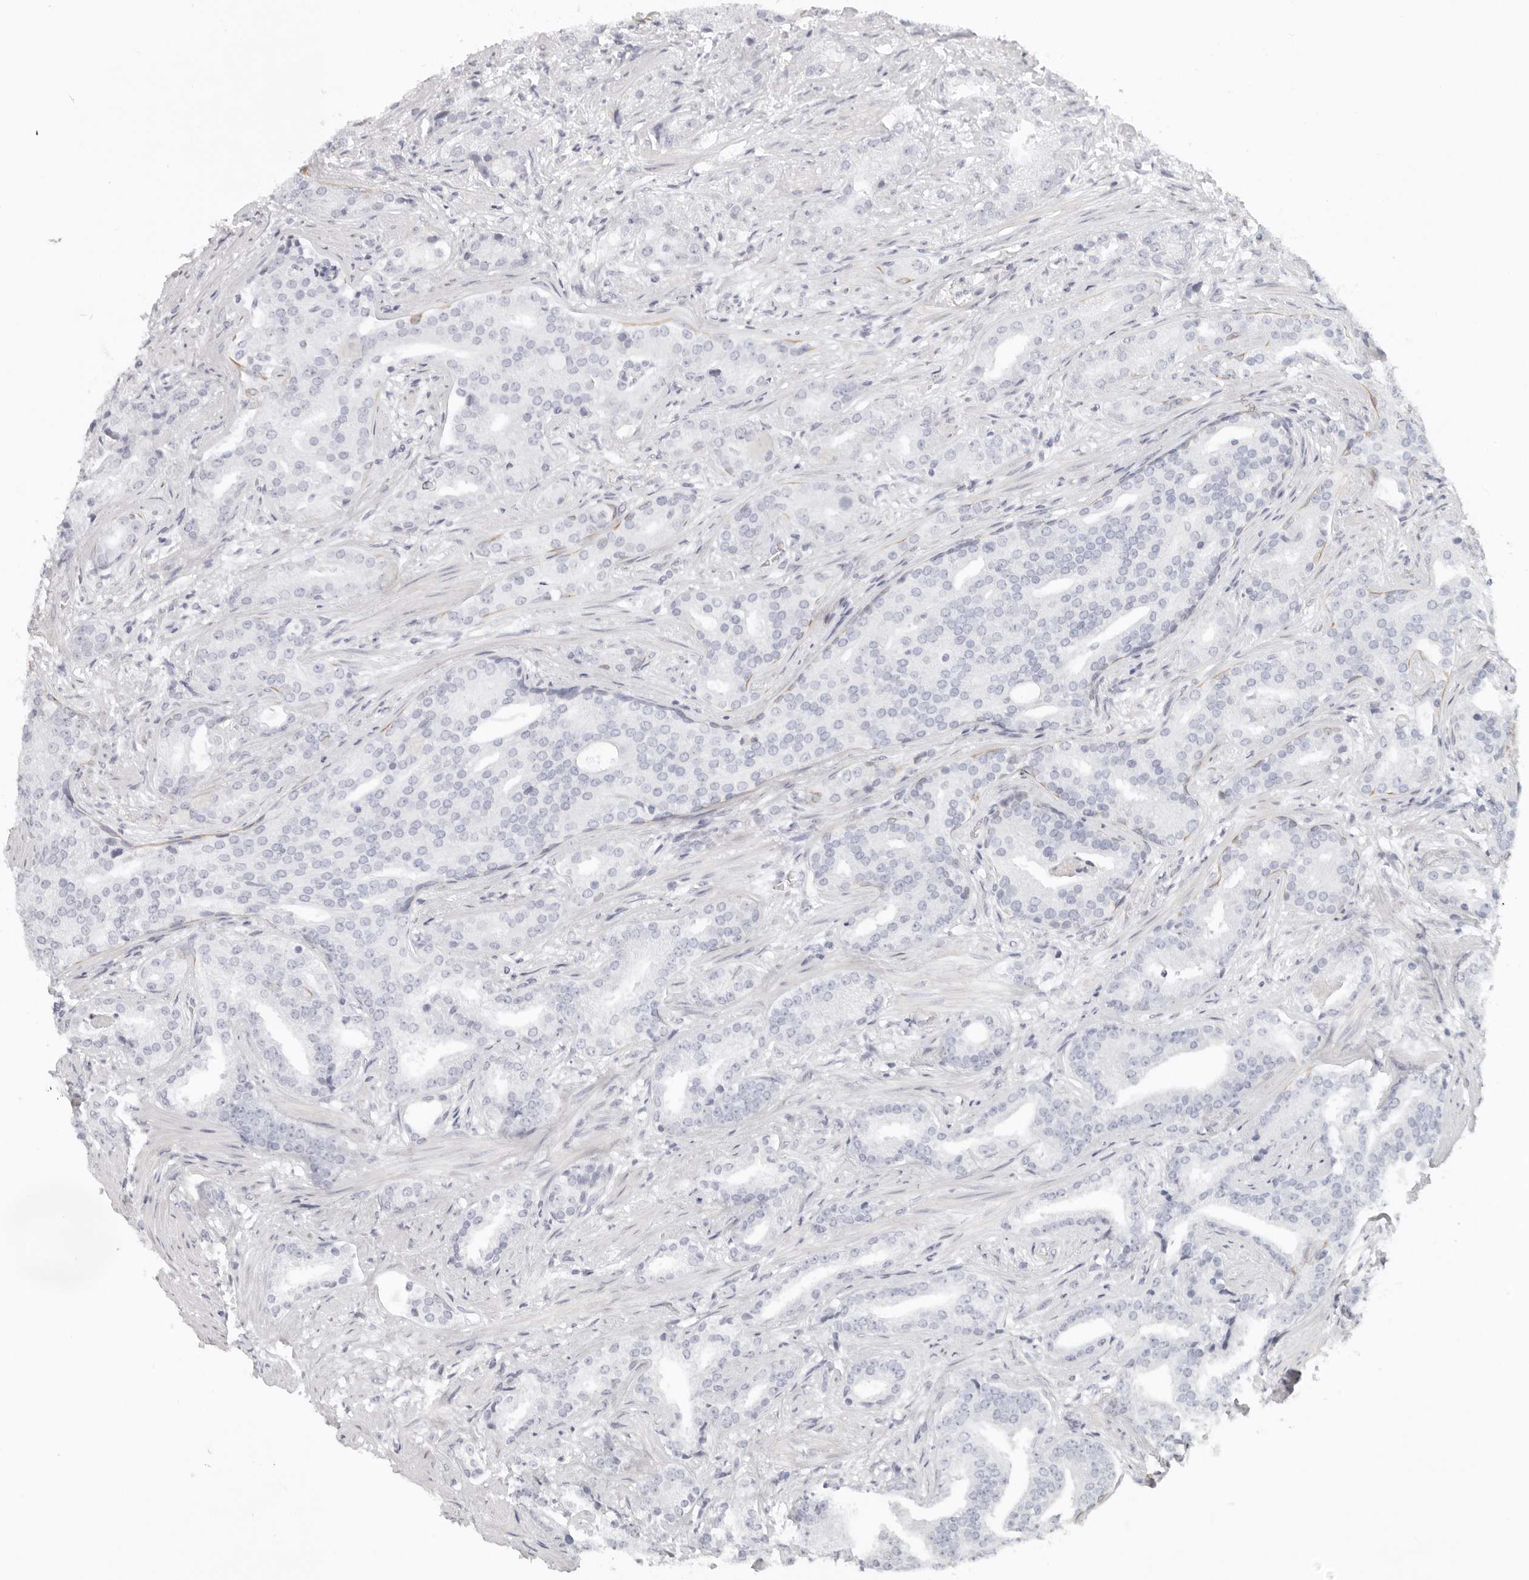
{"staining": {"intensity": "negative", "quantity": "none", "location": "none"}, "tissue": "prostate cancer", "cell_type": "Tumor cells", "image_type": "cancer", "snomed": [{"axis": "morphology", "description": "Adenocarcinoma, Low grade"}, {"axis": "topography", "description": "Prostate"}], "caption": "High power microscopy micrograph of an IHC image of adenocarcinoma (low-grade) (prostate), revealing no significant staining in tumor cells.", "gene": "RXFP1", "patient": {"sex": "male", "age": 67}}